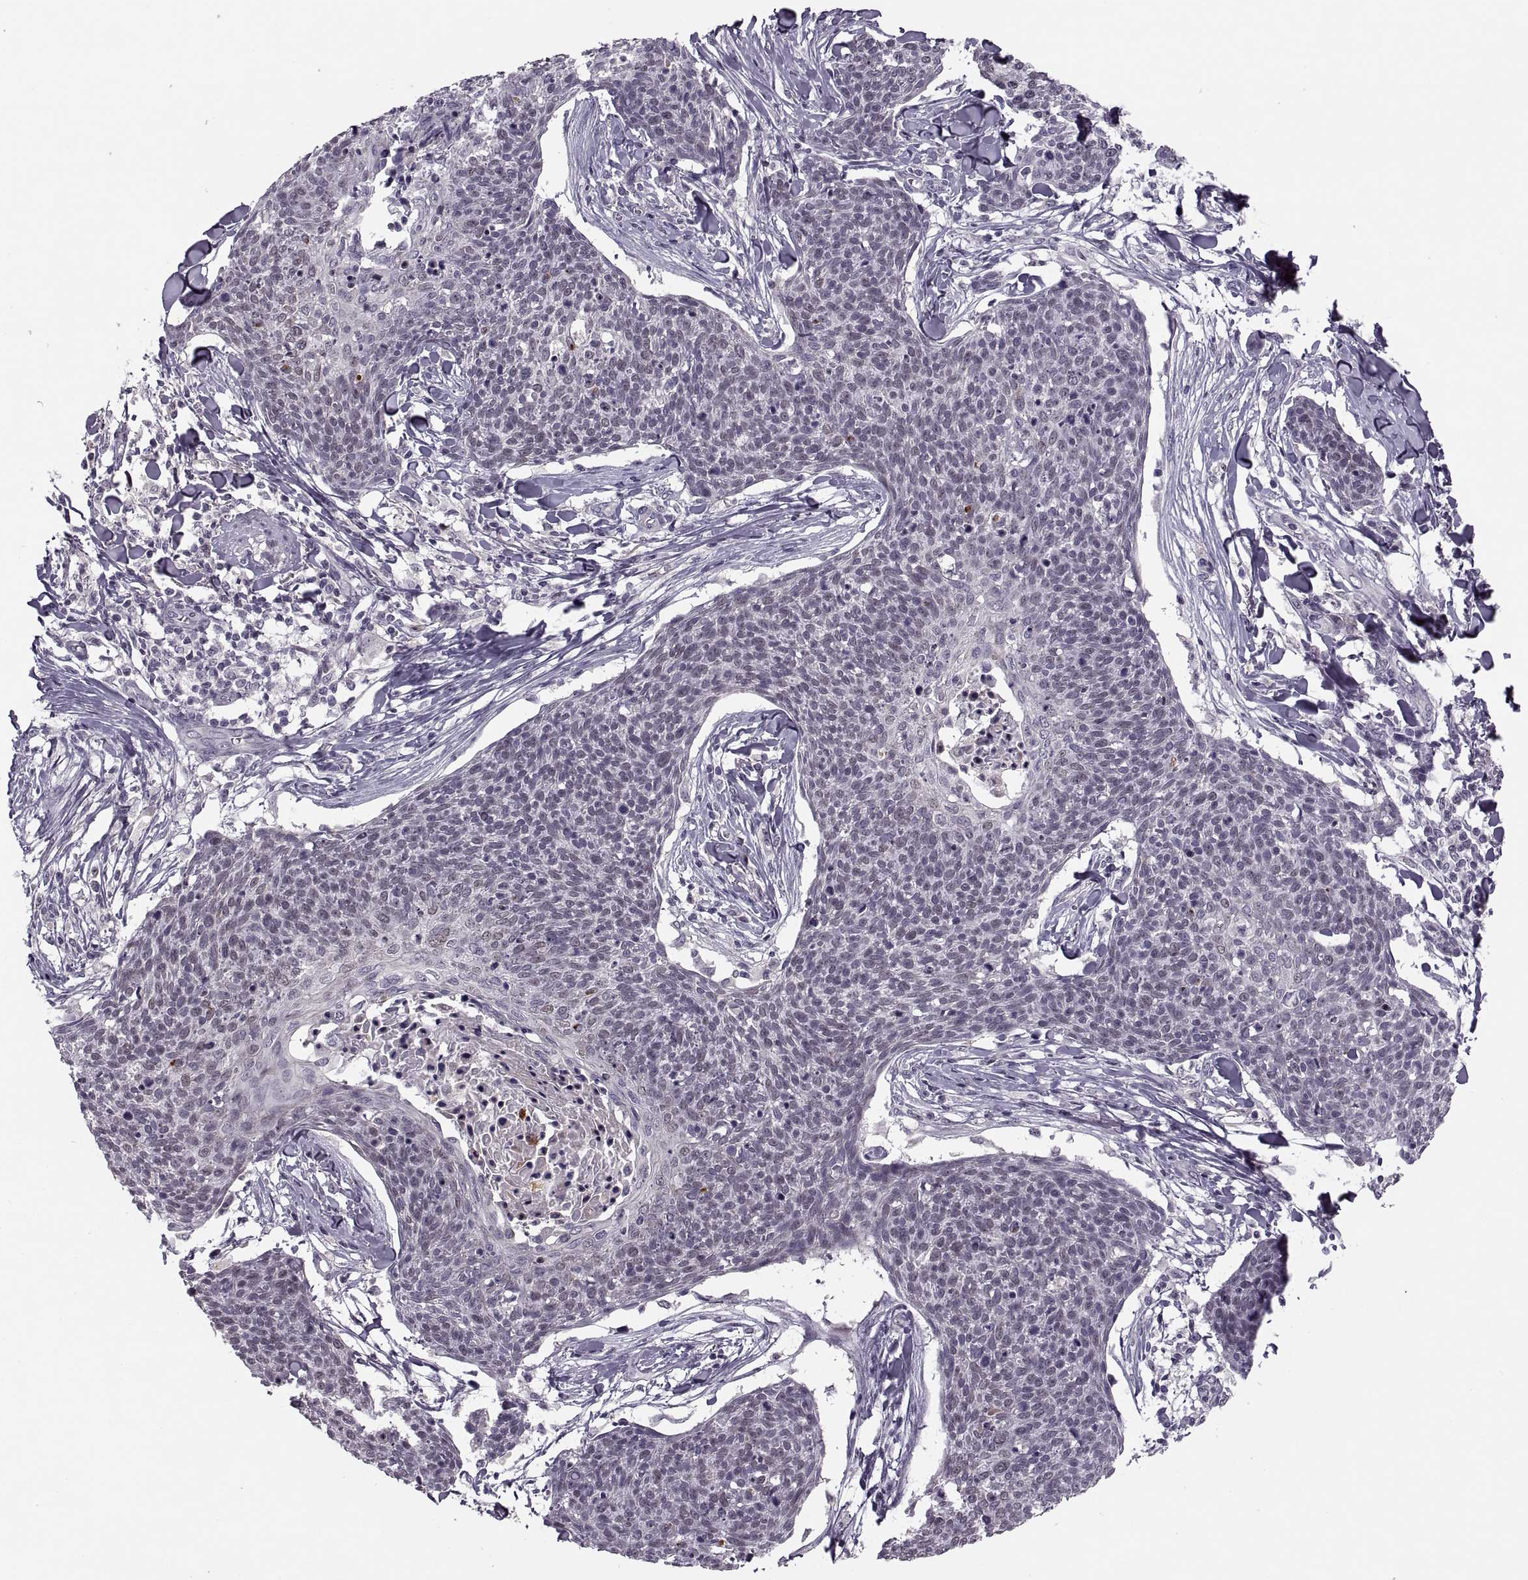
{"staining": {"intensity": "negative", "quantity": "none", "location": "none"}, "tissue": "skin cancer", "cell_type": "Tumor cells", "image_type": "cancer", "snomed": [{"axis": "morphology", "description": "Squamous cell carcinoma, NOS"}, {"axis": "topography", "description": "Skin"}, {"axis": "topography", "description": "Vulva"}], "caption": "Immunohistochemical staining of human skin cancer exhibits no significant positivity in tumor cells.", "gene": "CACNA1F", "patient": {"sex": "female", "age": 75}}